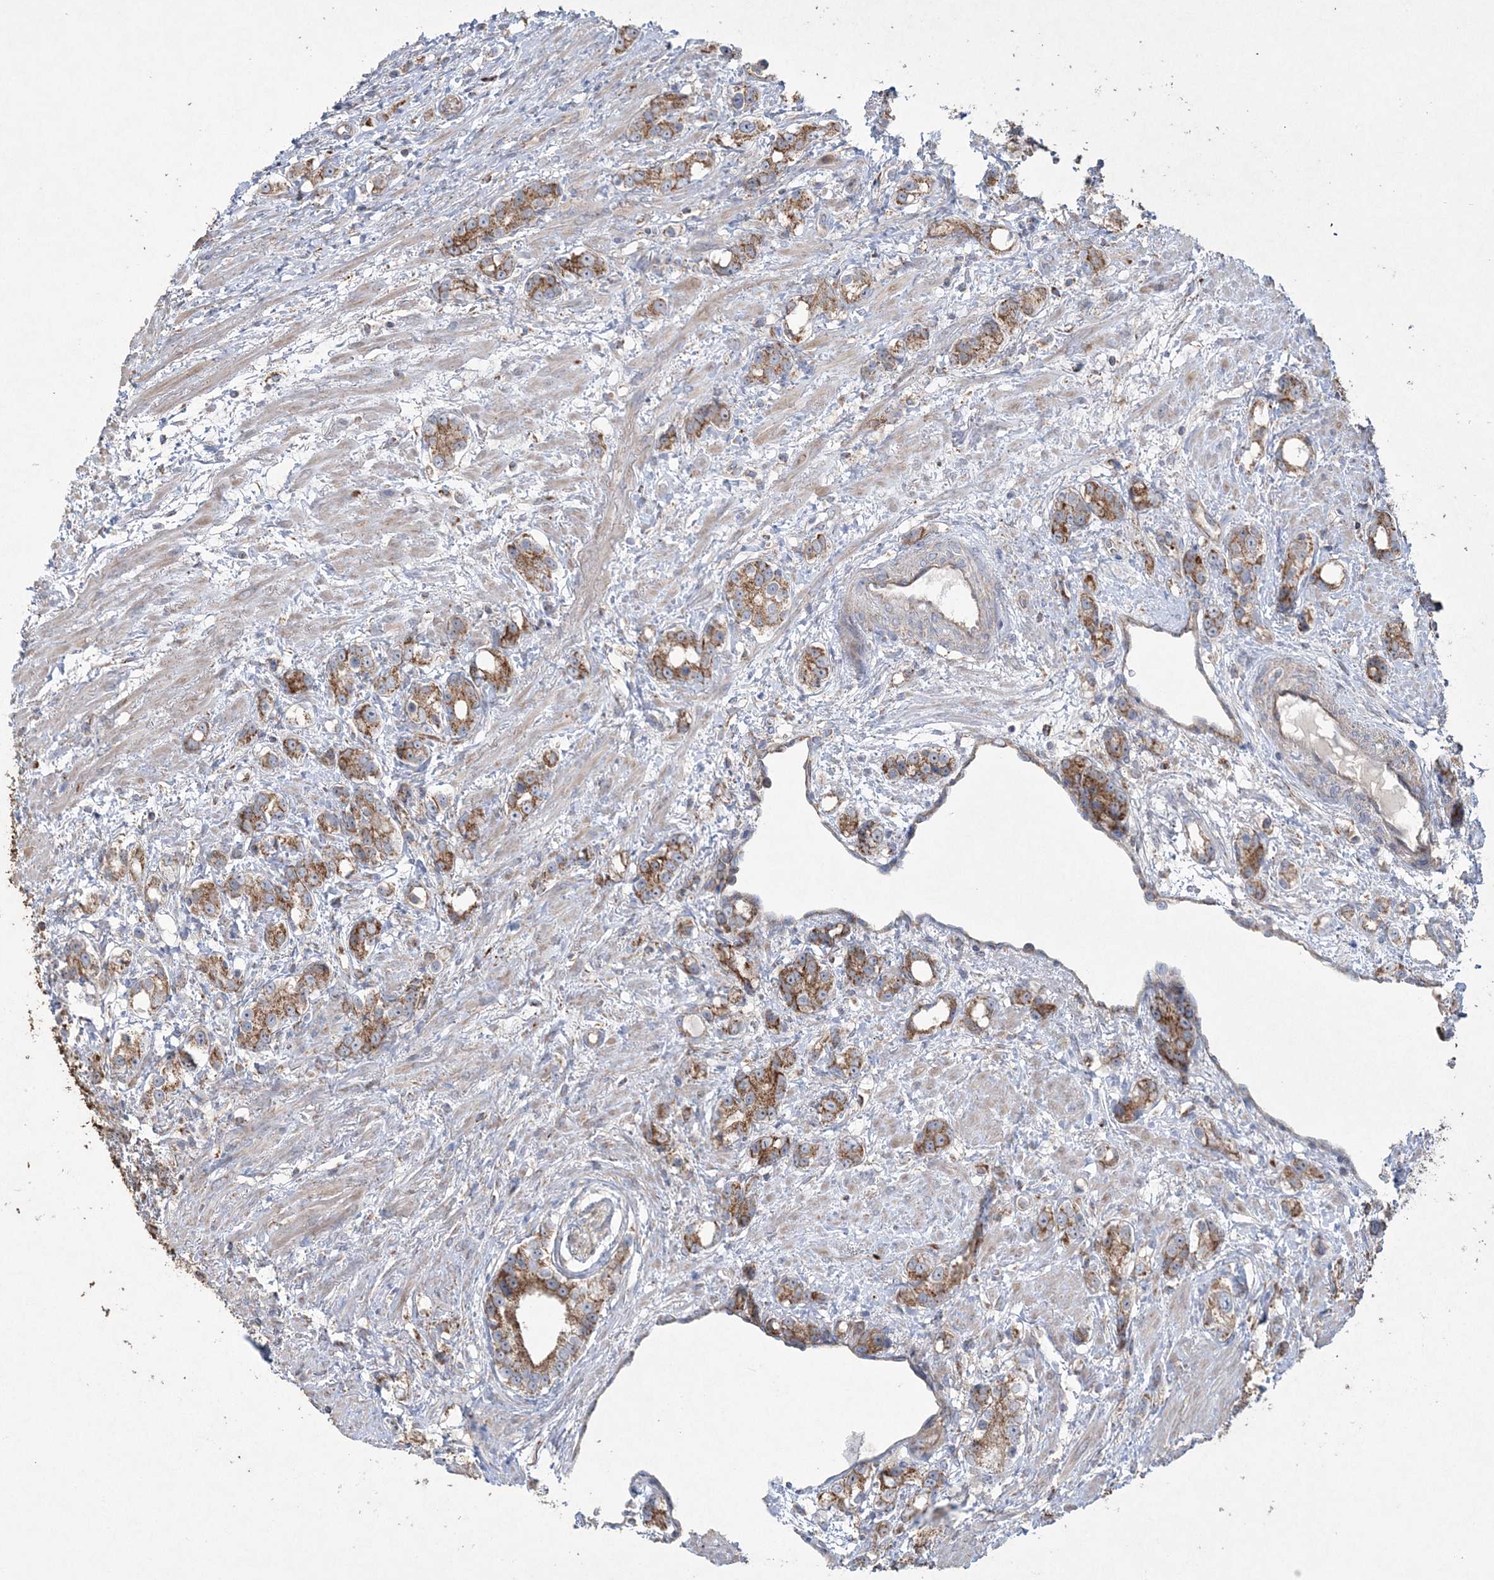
{"staining": {"intensity": "moderate", "quantity": ">75%", "location": "cytoplasmic/membranous"}, "tissue": "prostate cancer", "cell_type": "Tumor cells", "image_type": "cancer", "snomed": [{"axis": "morphology", "description": "Adenocarcinoma, High grade"}, {"axis": "topography", "description": "Prostate"}], "caption": "Moderate cytoplasmic/membranous protein staining is appreciated in approximately >75% of tumor cells in prostate high-grade adenocarcinoma.", "gene": "TTC7A", "patient": {"sex": "male", "age": 63}}